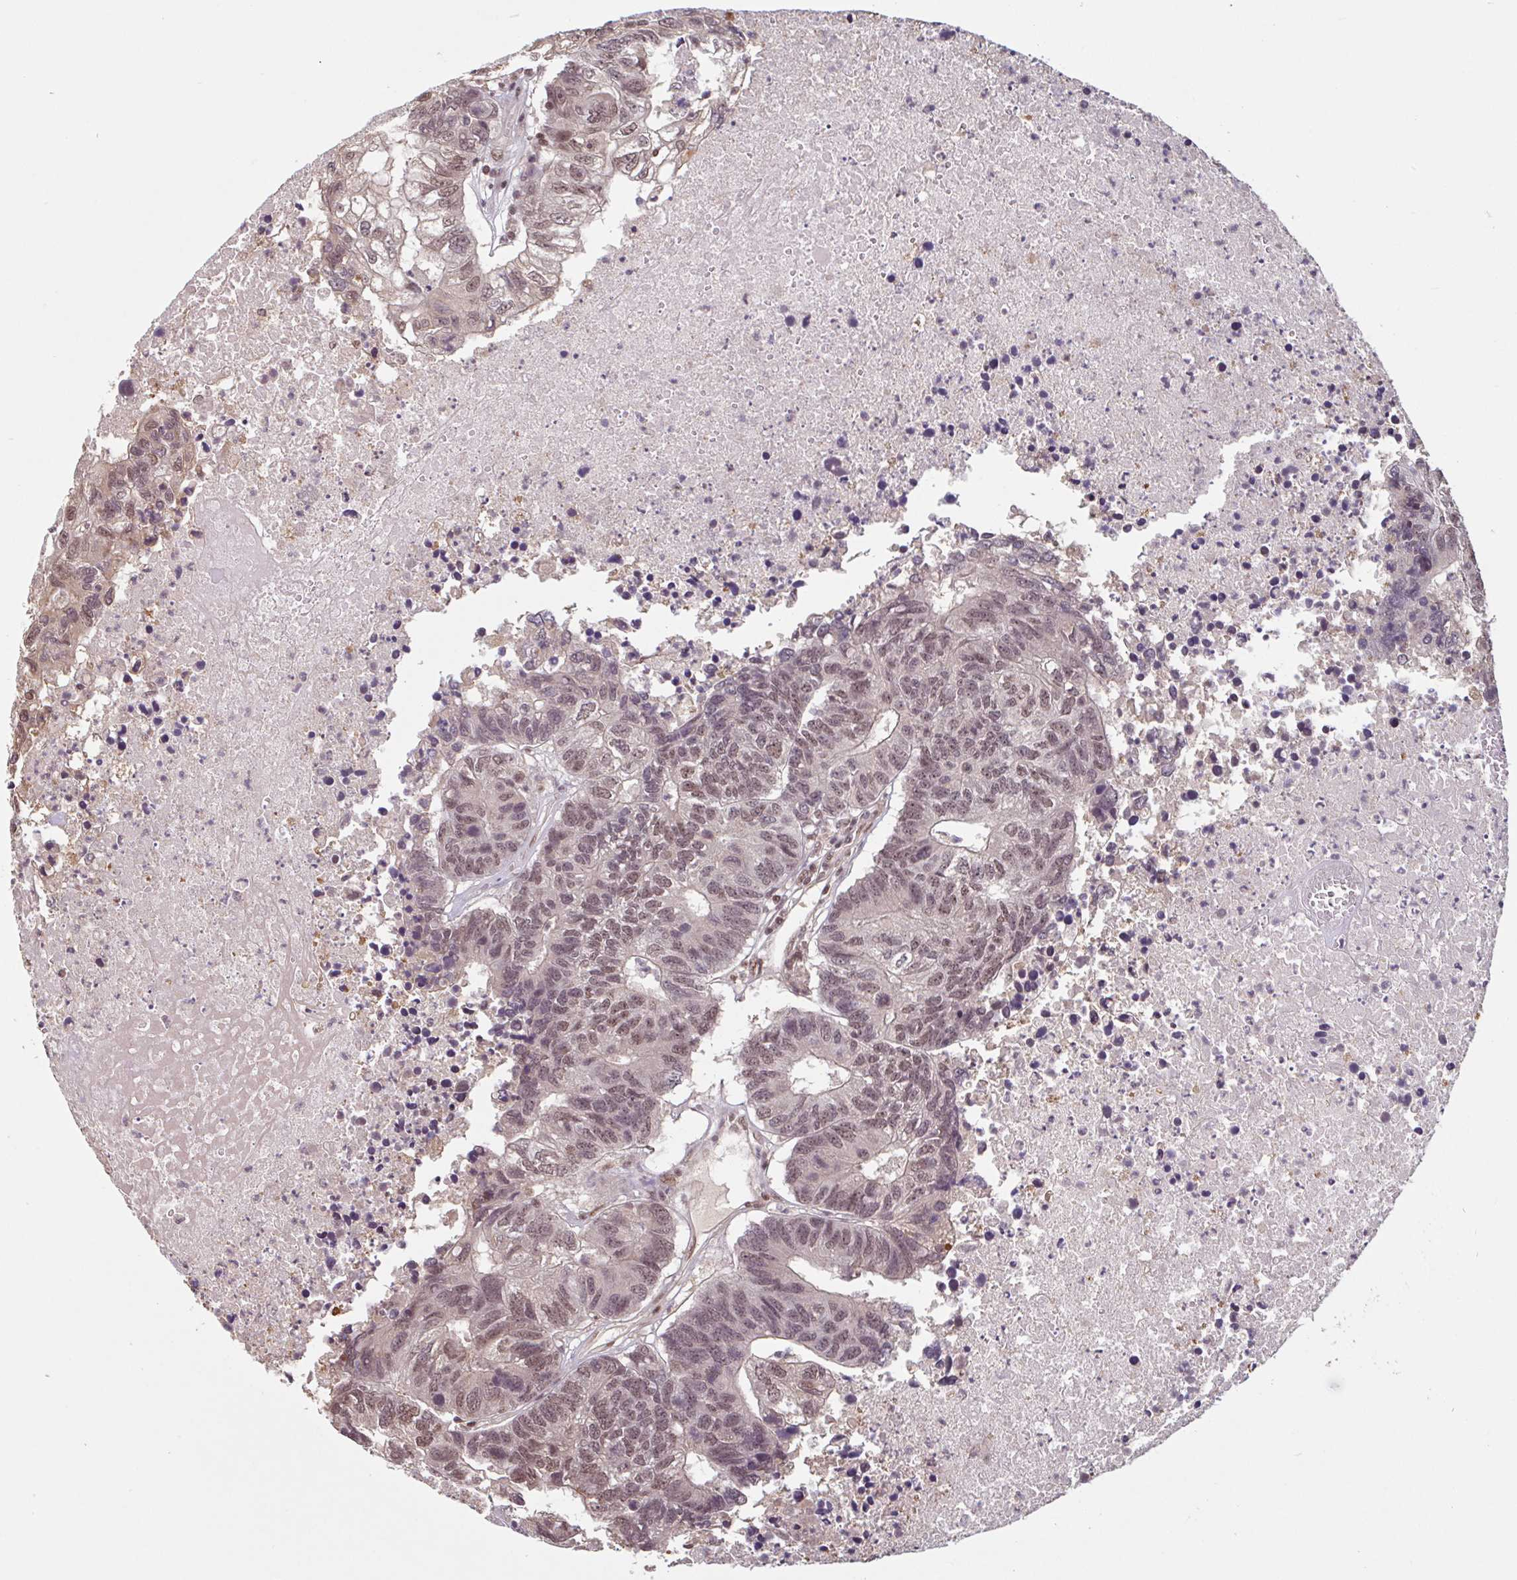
{"staining": {"intensity": "moderate", "quantity": "25%-75%", "location": "nuclear"}, "tissue": "colorectal cancer", "cell_type": "Tumor cells", "image_type": "cancer", "snomed": [{"axis": "morphology", "description": "Adenocarcinoma, NOS"}, {"axis": "topography", "description": "Colon"}], "caption": "Colorectal cancer (adenocarcinoma) stained with a brown dye shows moderate nuclear positive positivity in about 25%-75% of tumor cells.", "gene": "DR1", "patient": {"sex": "female", "age": 48}}